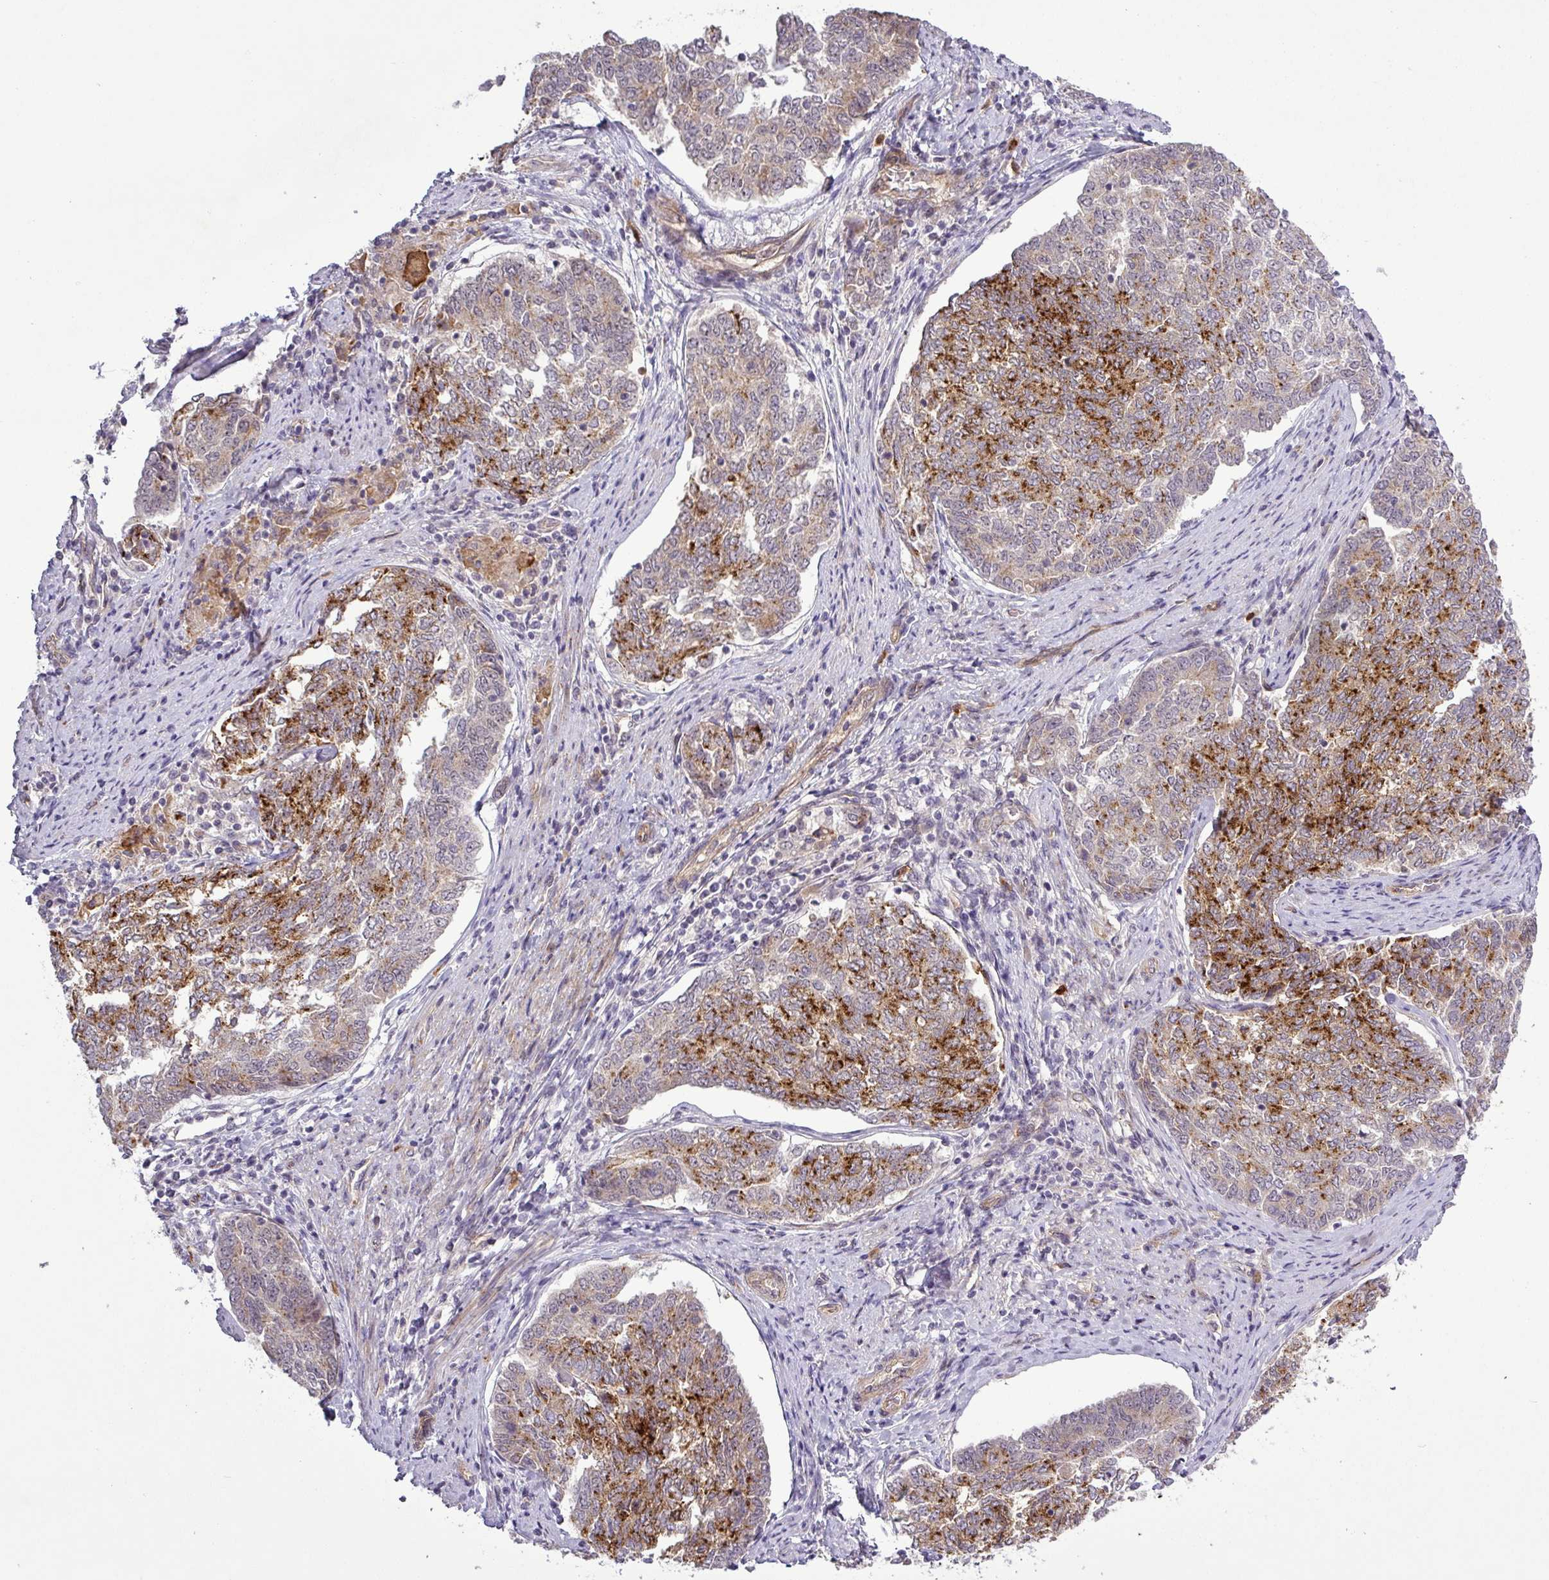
{"staining": {"intensity": "strong", "quantity": "25%-75%", "location": "cytoplasmic/membranous"}, "tissue": "endometrial cancer", "cell_type": "Tumor cells", "image_type": "cancer", "snomed": [{"axis": "morphology", "description": "Adenocarcinoma, NOS"}, {"axis": "topography", "description": "Endometrium"}], "caption": "Protein staining of endometrial adenocarcinoma tissue displays strong cytoplasmic/membranous positivity in about 25%-75% of tumor cells.", "gene": "PCDH1", "patient": {"sex": "female", "age": 80}}